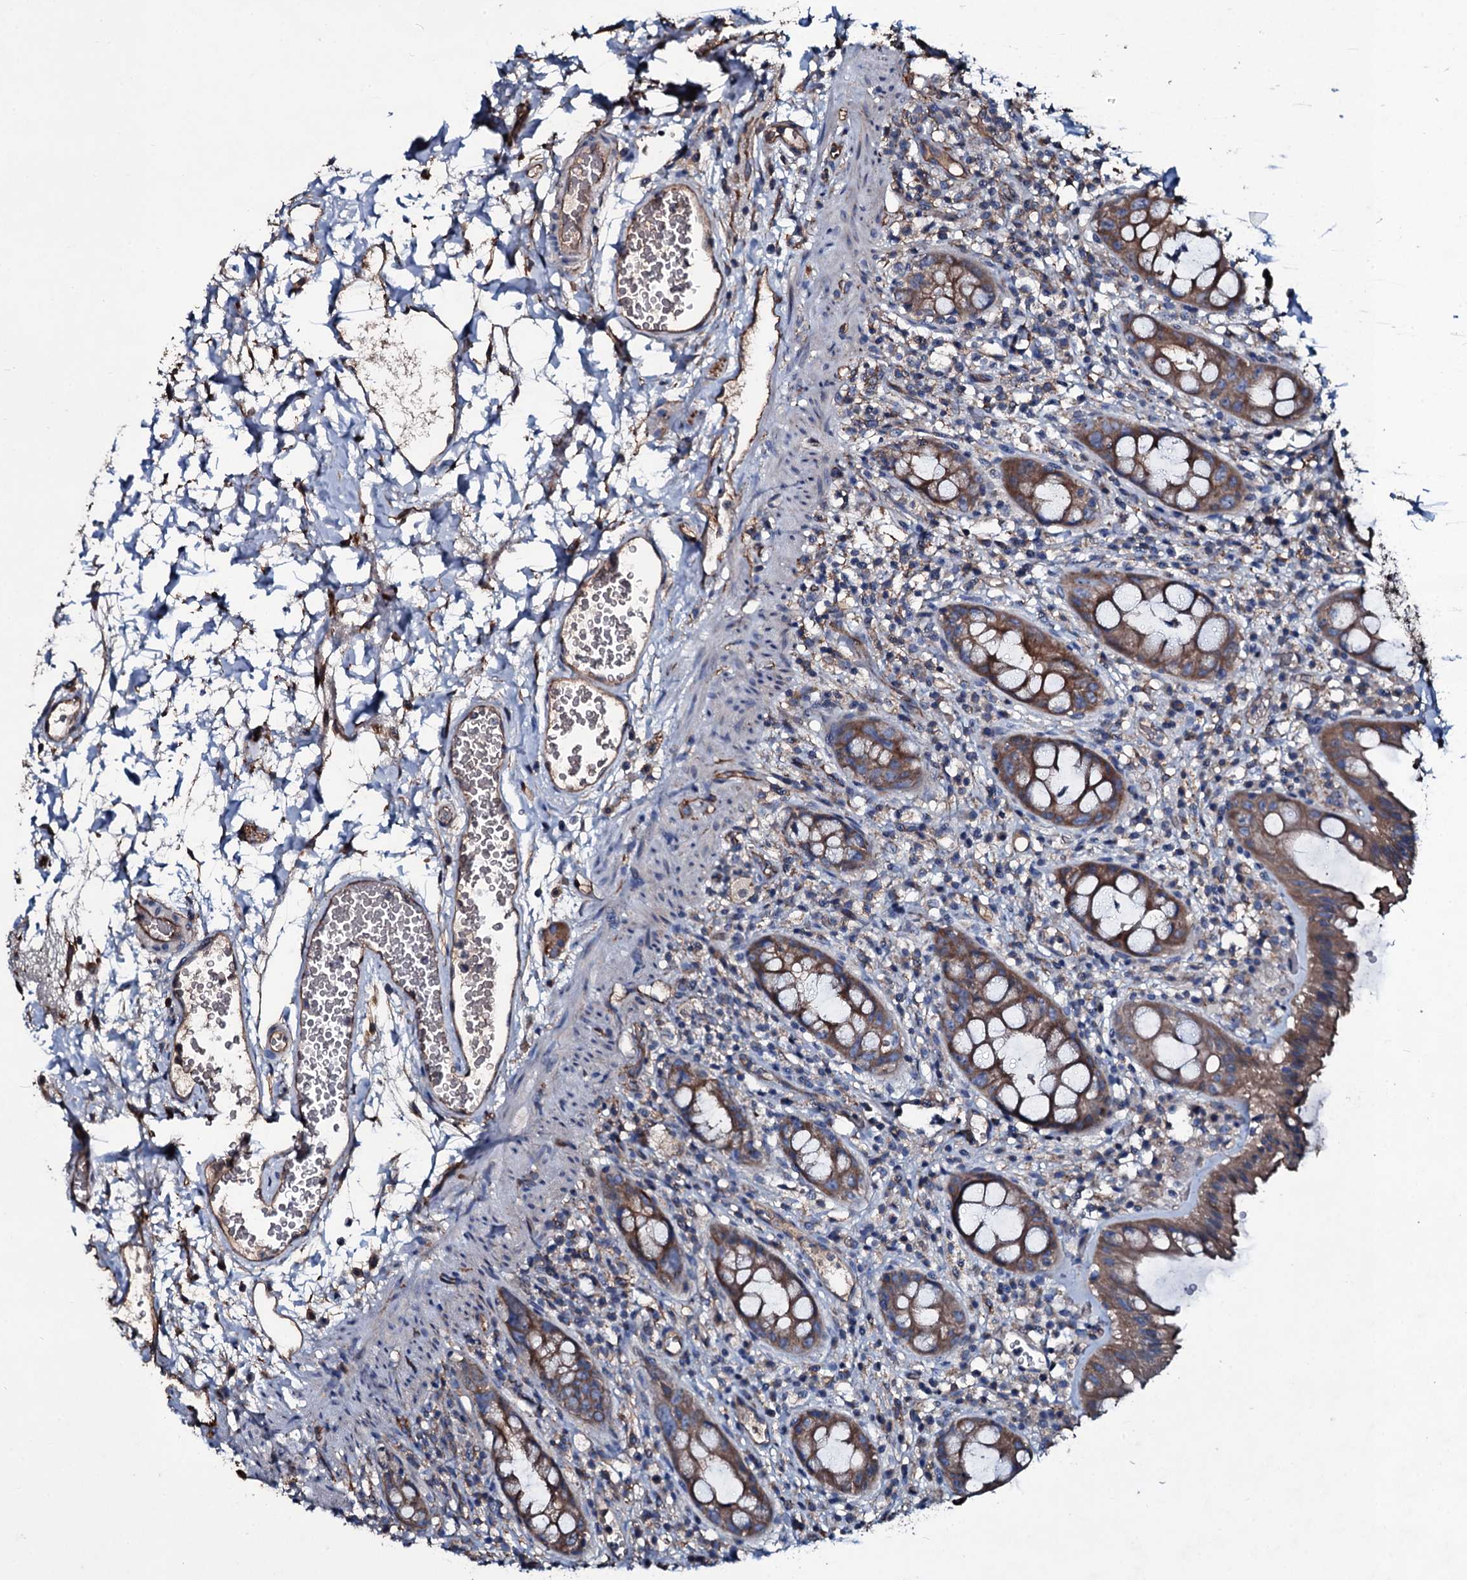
{"staining": {"intensity": "moderate", "quantity": ">75%", "location": "cytoplasmic/membranous"}, "tissue": "rectum", "cell_type": "Glandular cells", "image_type": "normal", "snomed": [{"axis": "morphology", "description": "Normal tissue, NOS"}, {"axis": "topography", "description": "Rectum"}], "caption": "DAB (3,3'-diaminobenzidine) immunohistochemical staining of normal human rectum shows moderate cytoplasmic/membranous protein positivity in approximately >75% of glandular cells. (Brightfield microscopy of DAB IHC at high magnification).", "gene": "DMAC2", "patient": {"sex": "female", "age": 57}}